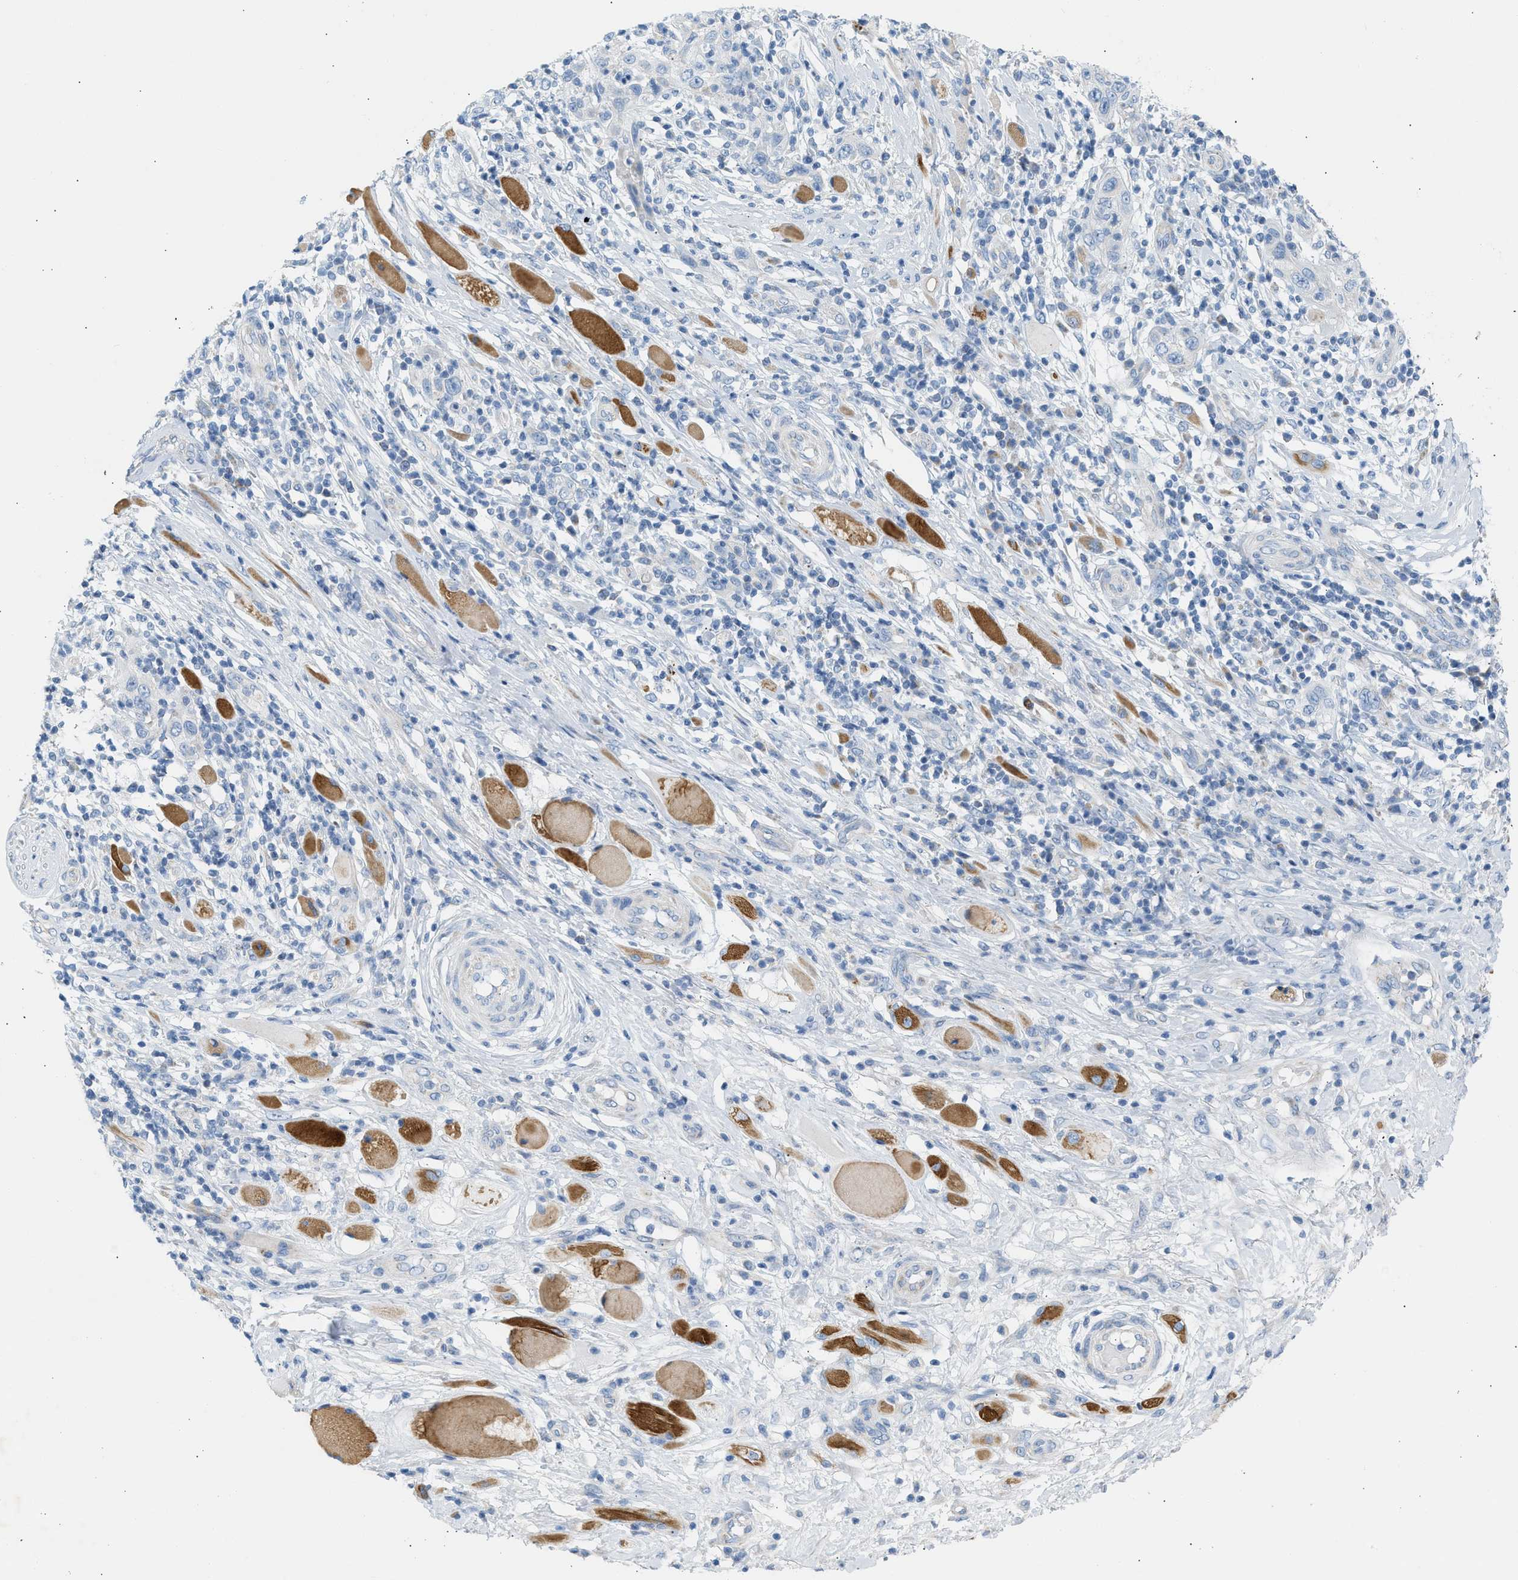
{"staining": {"intensity": "moderate", "quantity": "<25%", "location": "cytoplasmic/membranous"}, "tissue": "skin cancer", "cell_type": "Tumor cells", "image_type": "cancer", "snomed": [{"axis": "morphology", "description": "Squamous cell carcinoma, NOS"}, {"axis": "topography", "description": "Skin"}], "caption": "Squamous cell carcinoma (skin) stained with a protein marker shows moderate staining in tumor cells.", "gene": "NDUFS8", "patient": {"sex": "female", "age": 88}}